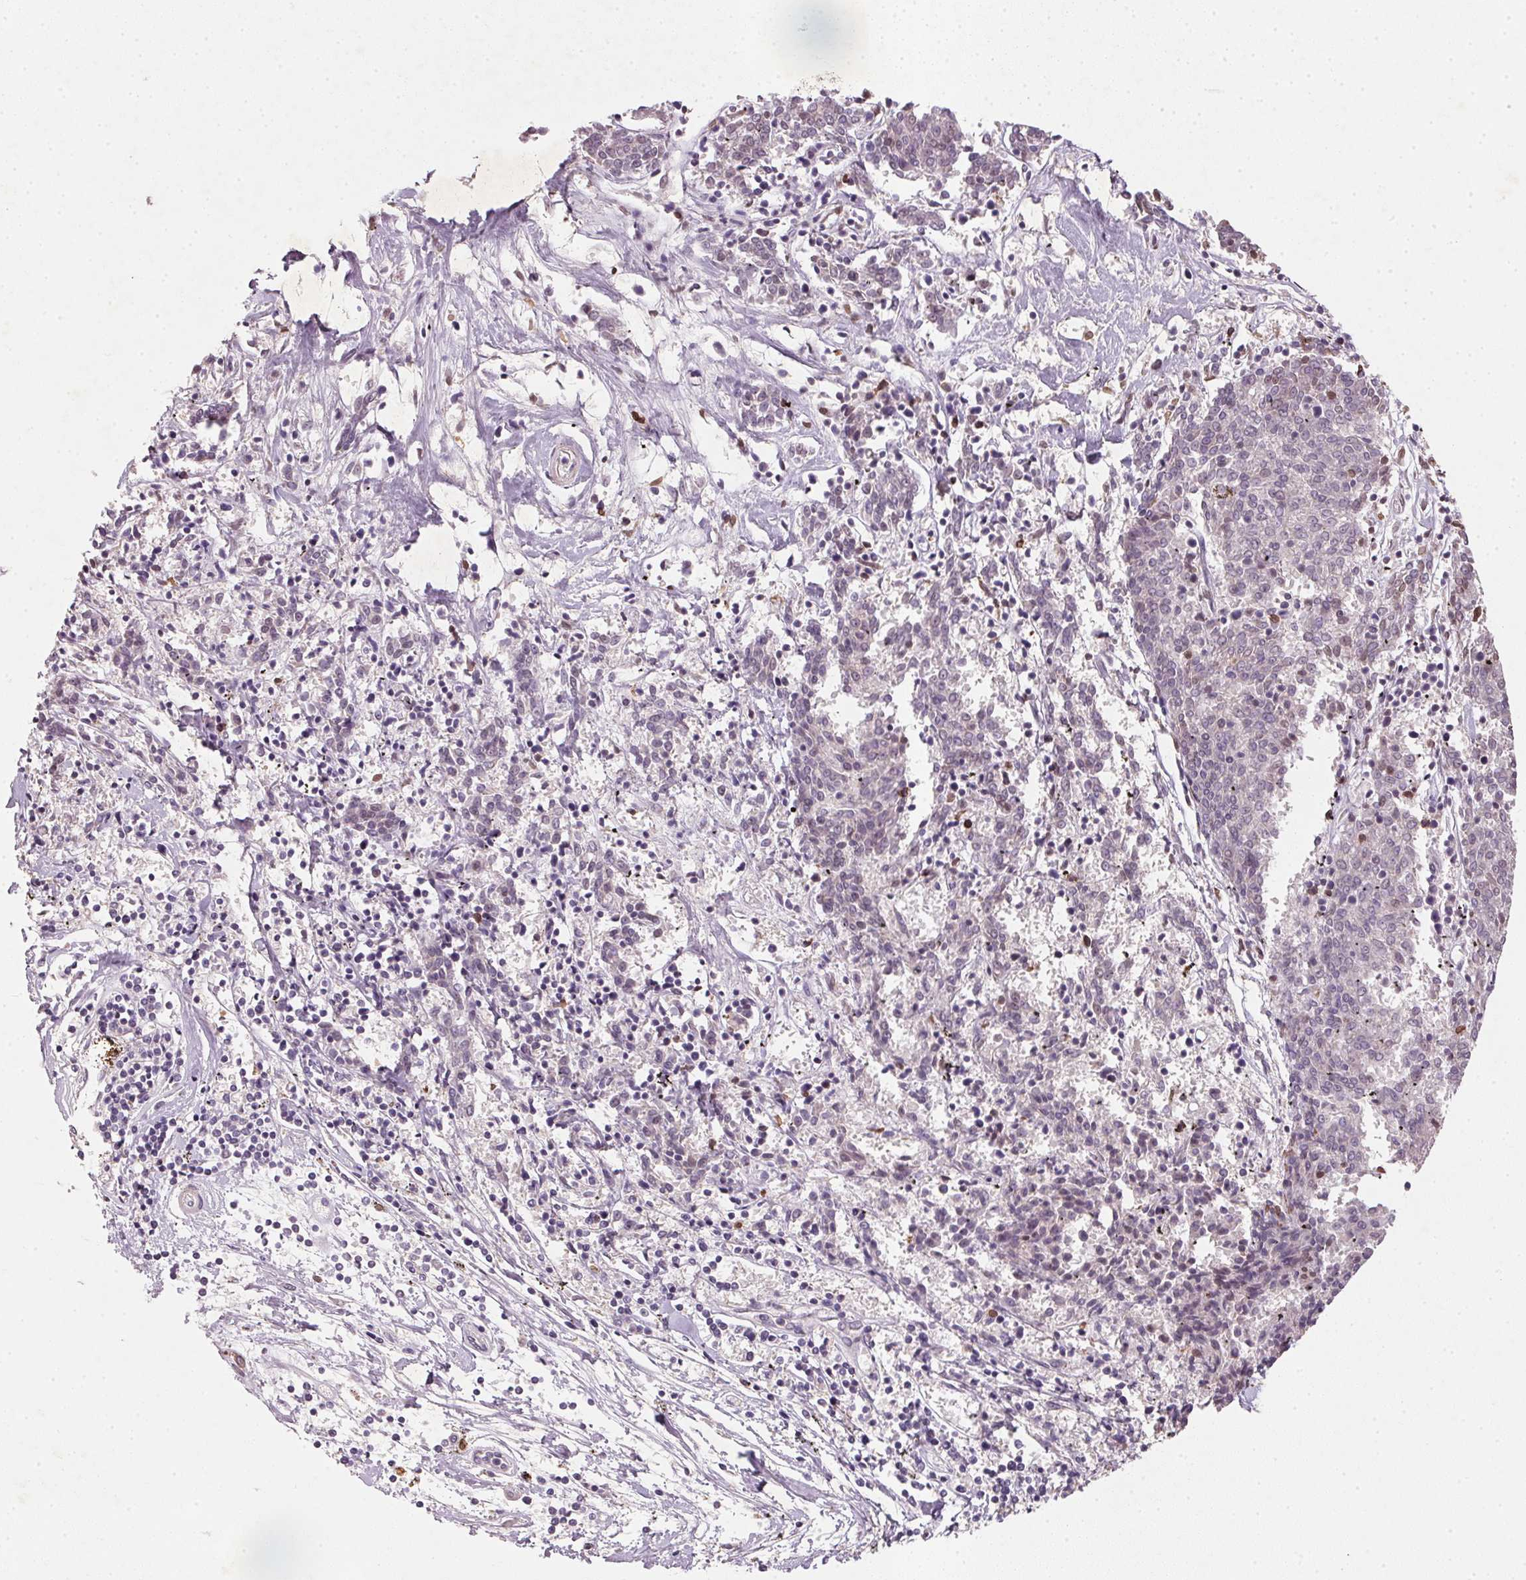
{"staining": {"intensity": "negative", "quantity": "none", "location": "none"}, "tissue": "melanoma", "cell_type": "Tumor cells", "image_type": "cancer", "snomed": [{"axis": "morphology", "description": "Malignant melanoma, NOS"}, {"axis": "topography", "description": "Skin"}], "caption": "The micrograph reveals no significant expression in tumor cells of malignant melanoma.", "gene": "KCNK15", "patient": {"sex": "female", "age": 72}}